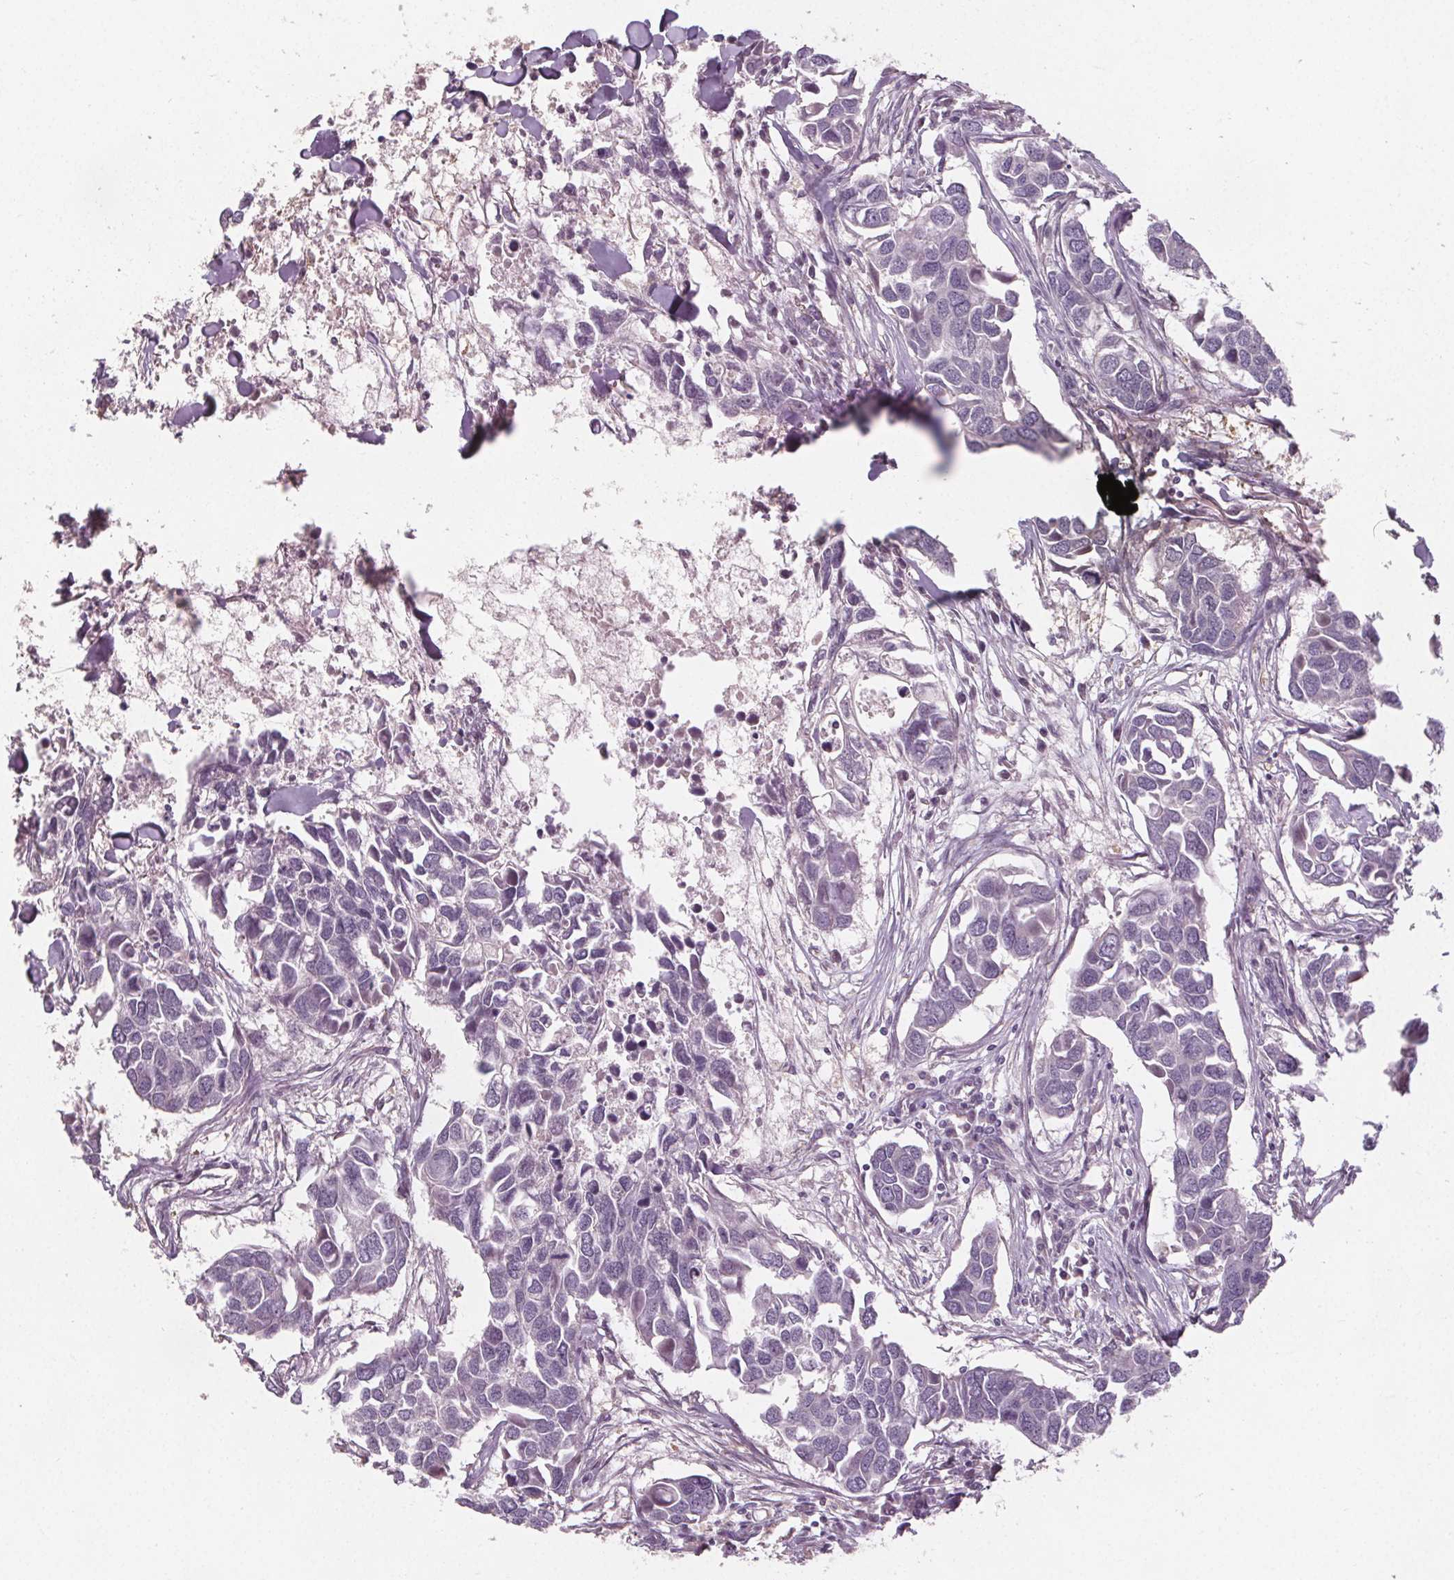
{"staining": {"intensity": "negative", "quantity": "none", "location": "none"}, "tissue": "breast cancer", "cell_type": "Tumor cells", "image_type": "cancer", "snomed": [{"axis": "morphology", "description": "Duct carcinoma"}, {"axis": "topography", "description": "Breast"}], "caption": "The micrograph displays no significant staining in tumor cells of infiltrating ductal carcinoma (breast).", "gene": "VNN1", "patient": {"sex": "female", "age": 83}}